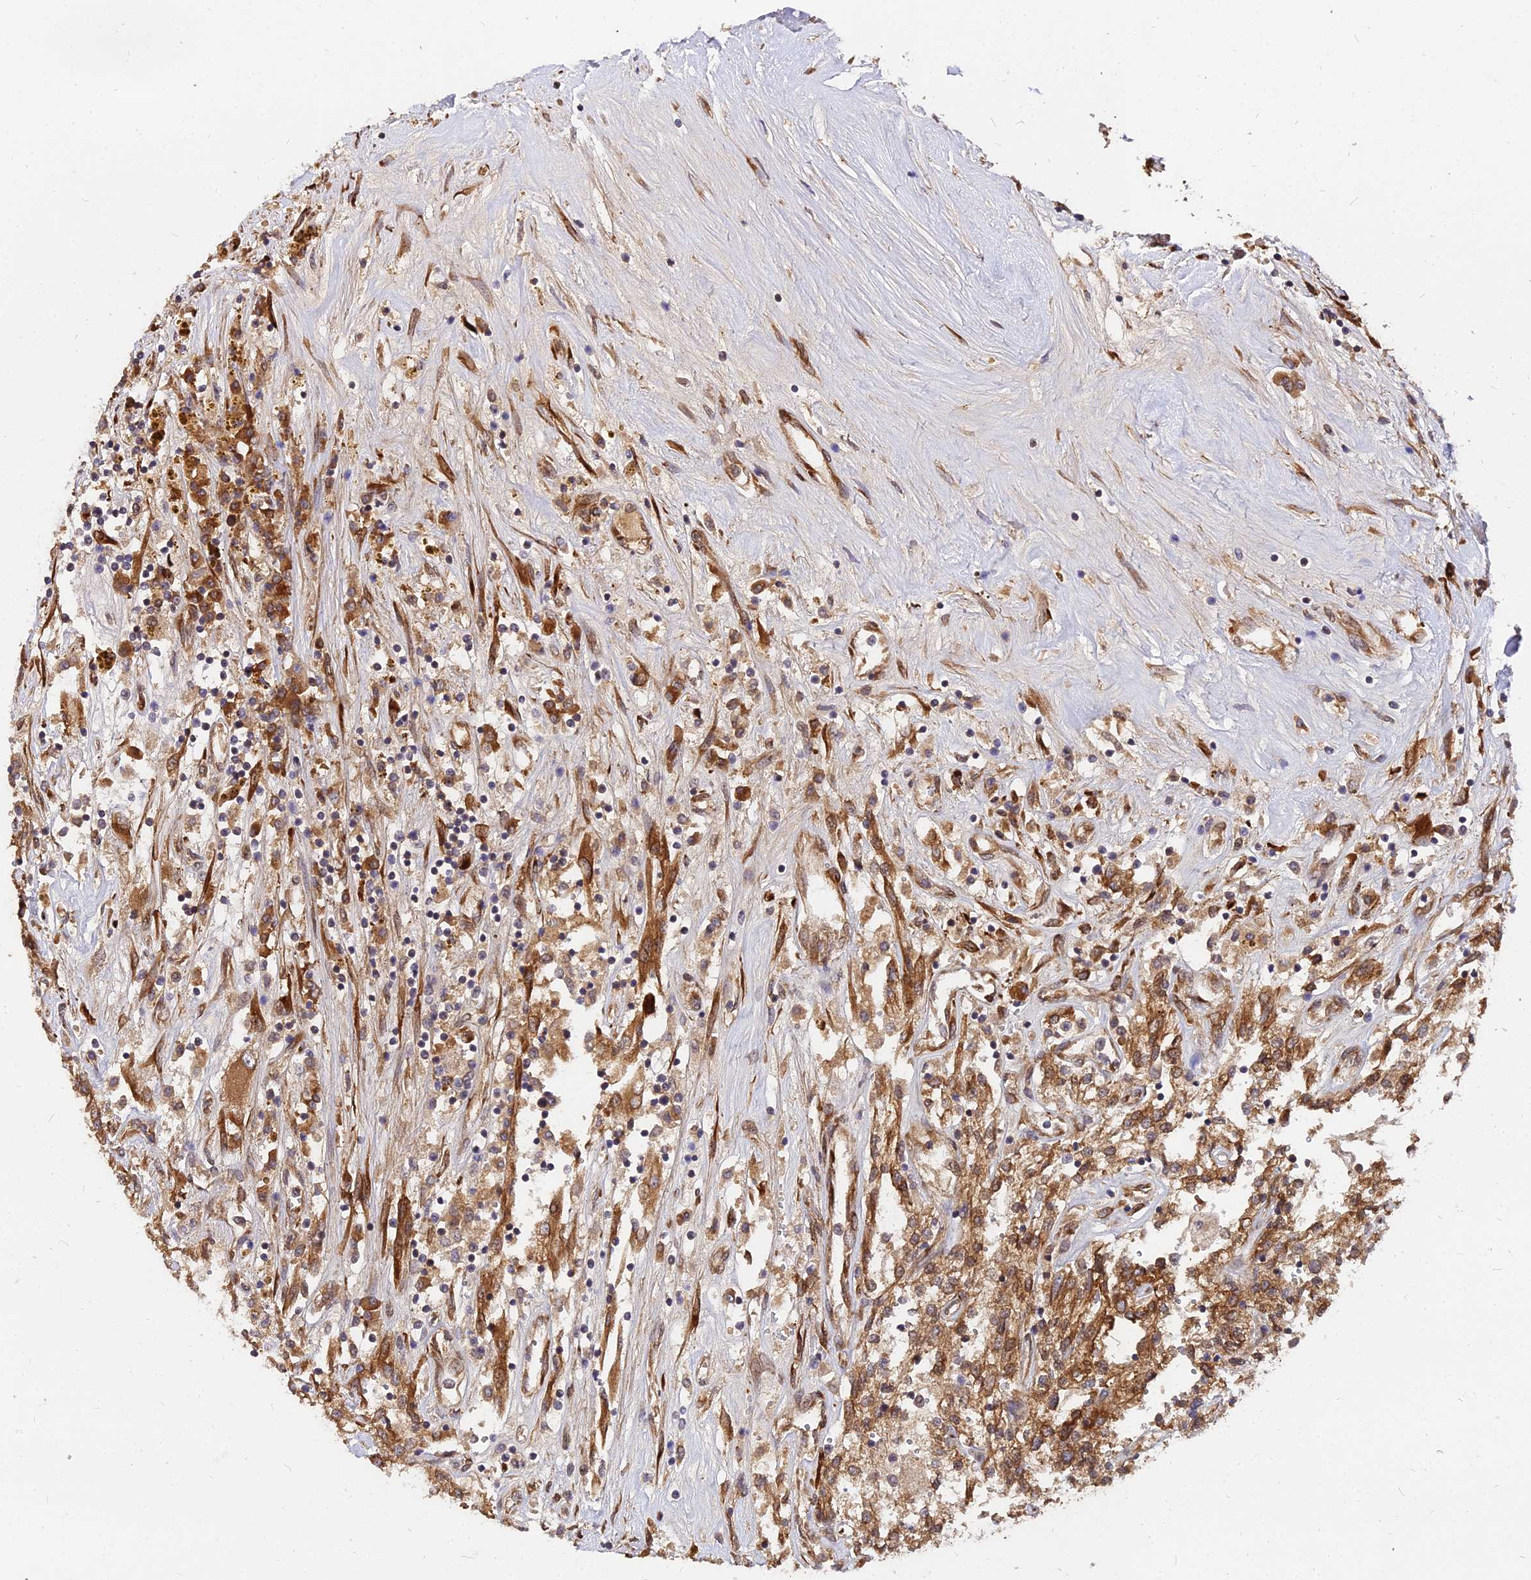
{"staining": {"intensity": "strong", "quantity": ">75%", "location": "cytoplasmic/membranous"}, "tissue": "renal cancer", "cell_type": "Tumor cells", "image_type": "cancer", "snomed": [{"axis": "morphology", "description": "Adenocarcinoma, NOS"}, {"axis": "topography", "description": "Kidney"}], "caption": "Renal cancer stained for a protein demonstrates strong cytoplasmic/membranous positivity in tumor cells.", "gene": "PDE4D", "patient": {"sex": "female", "age": 52}}